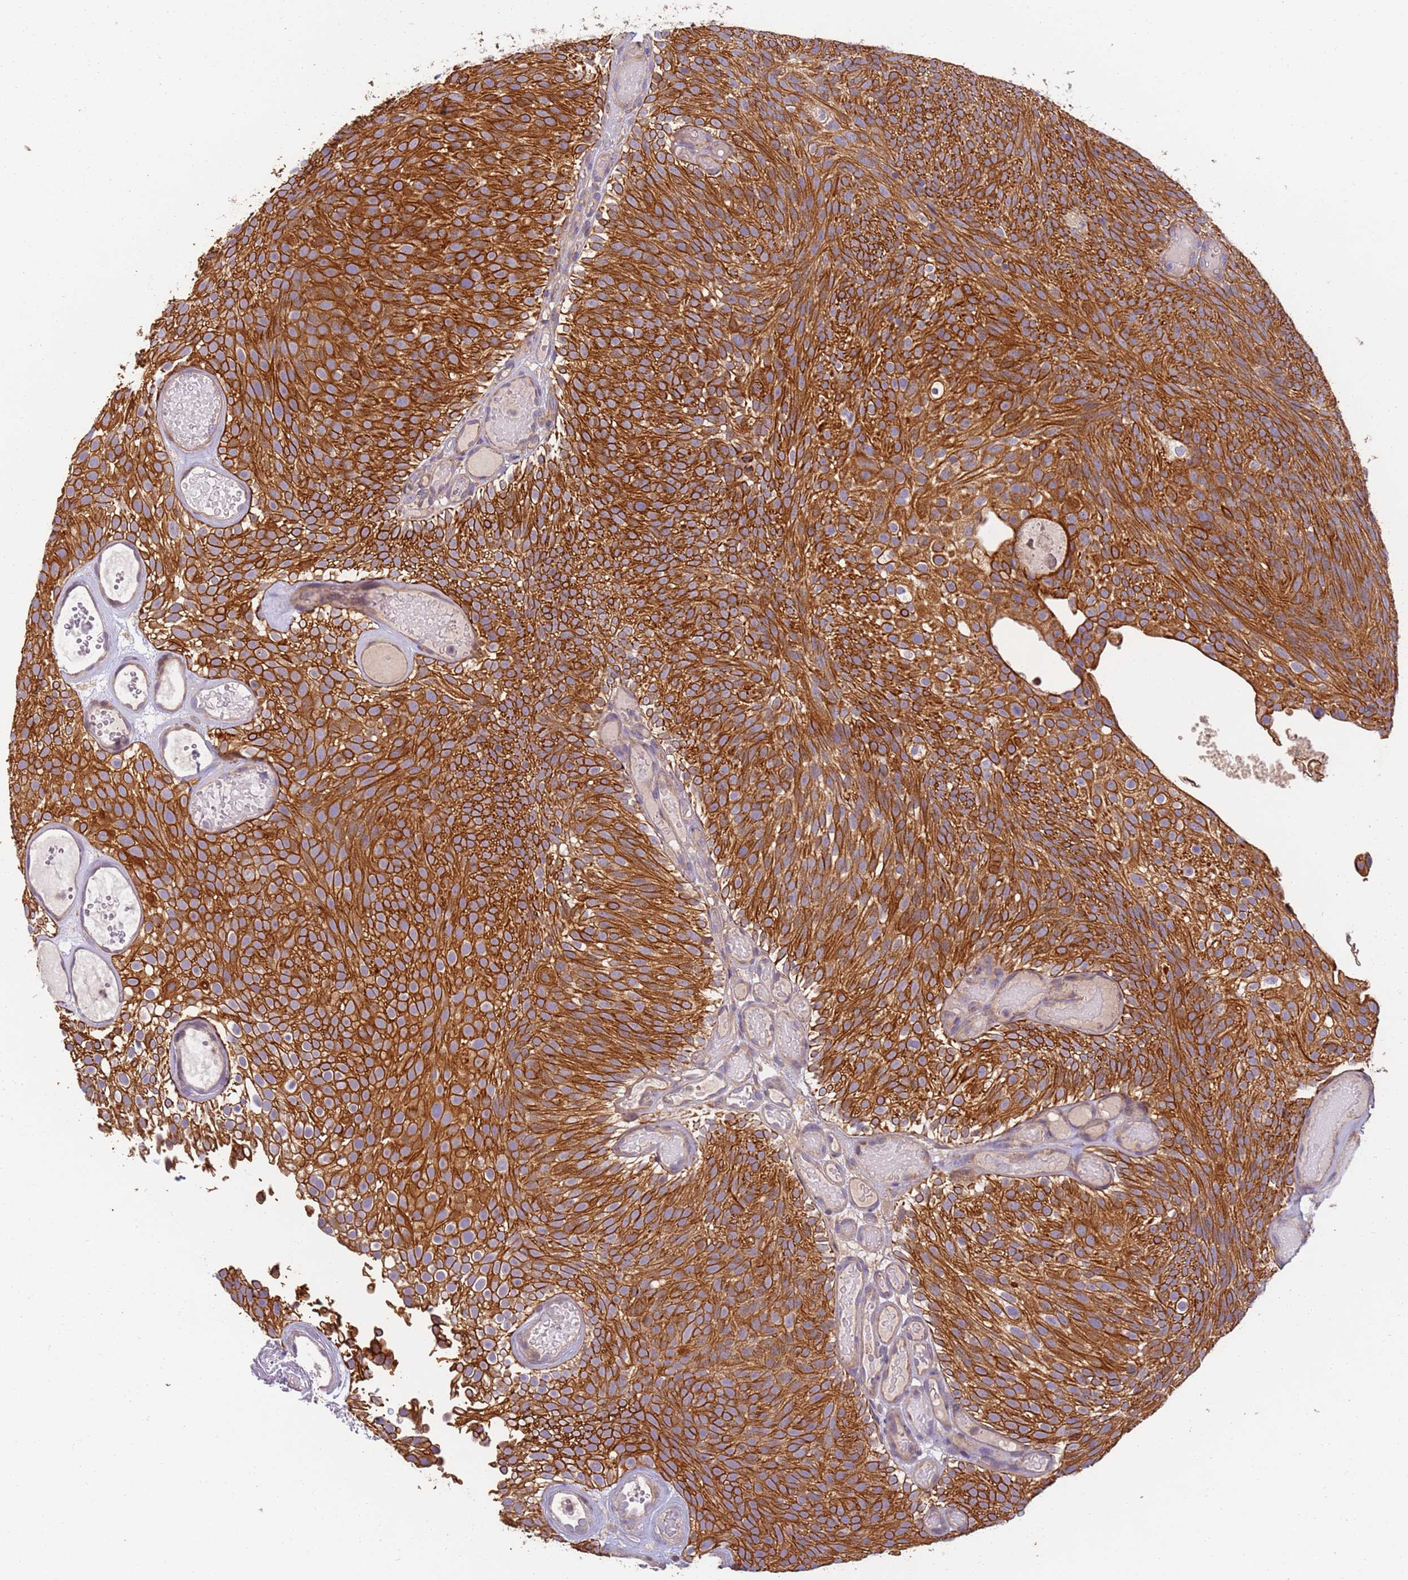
{"staining": {"intensity": "strong", "quantity": ">75%", "location": "cytoplasmic/membranous"}, "tissue": "urothelial cancer", "cell_type": "Tumor cells", "image_type": "cancer", "snomed": [{"axis": "morphology", "description": "Urothelial carcinoma, Low grade"}, {"axis": "topography", "description": "Urinary bladder"}], "caption": "Low-grade urothelial carcinoma tissue shows strong cytoplasmic/membranous staining in about >75% of tumor cells", "gene": "TIGAR", "patient": {"sex": "male", "age": 78}}